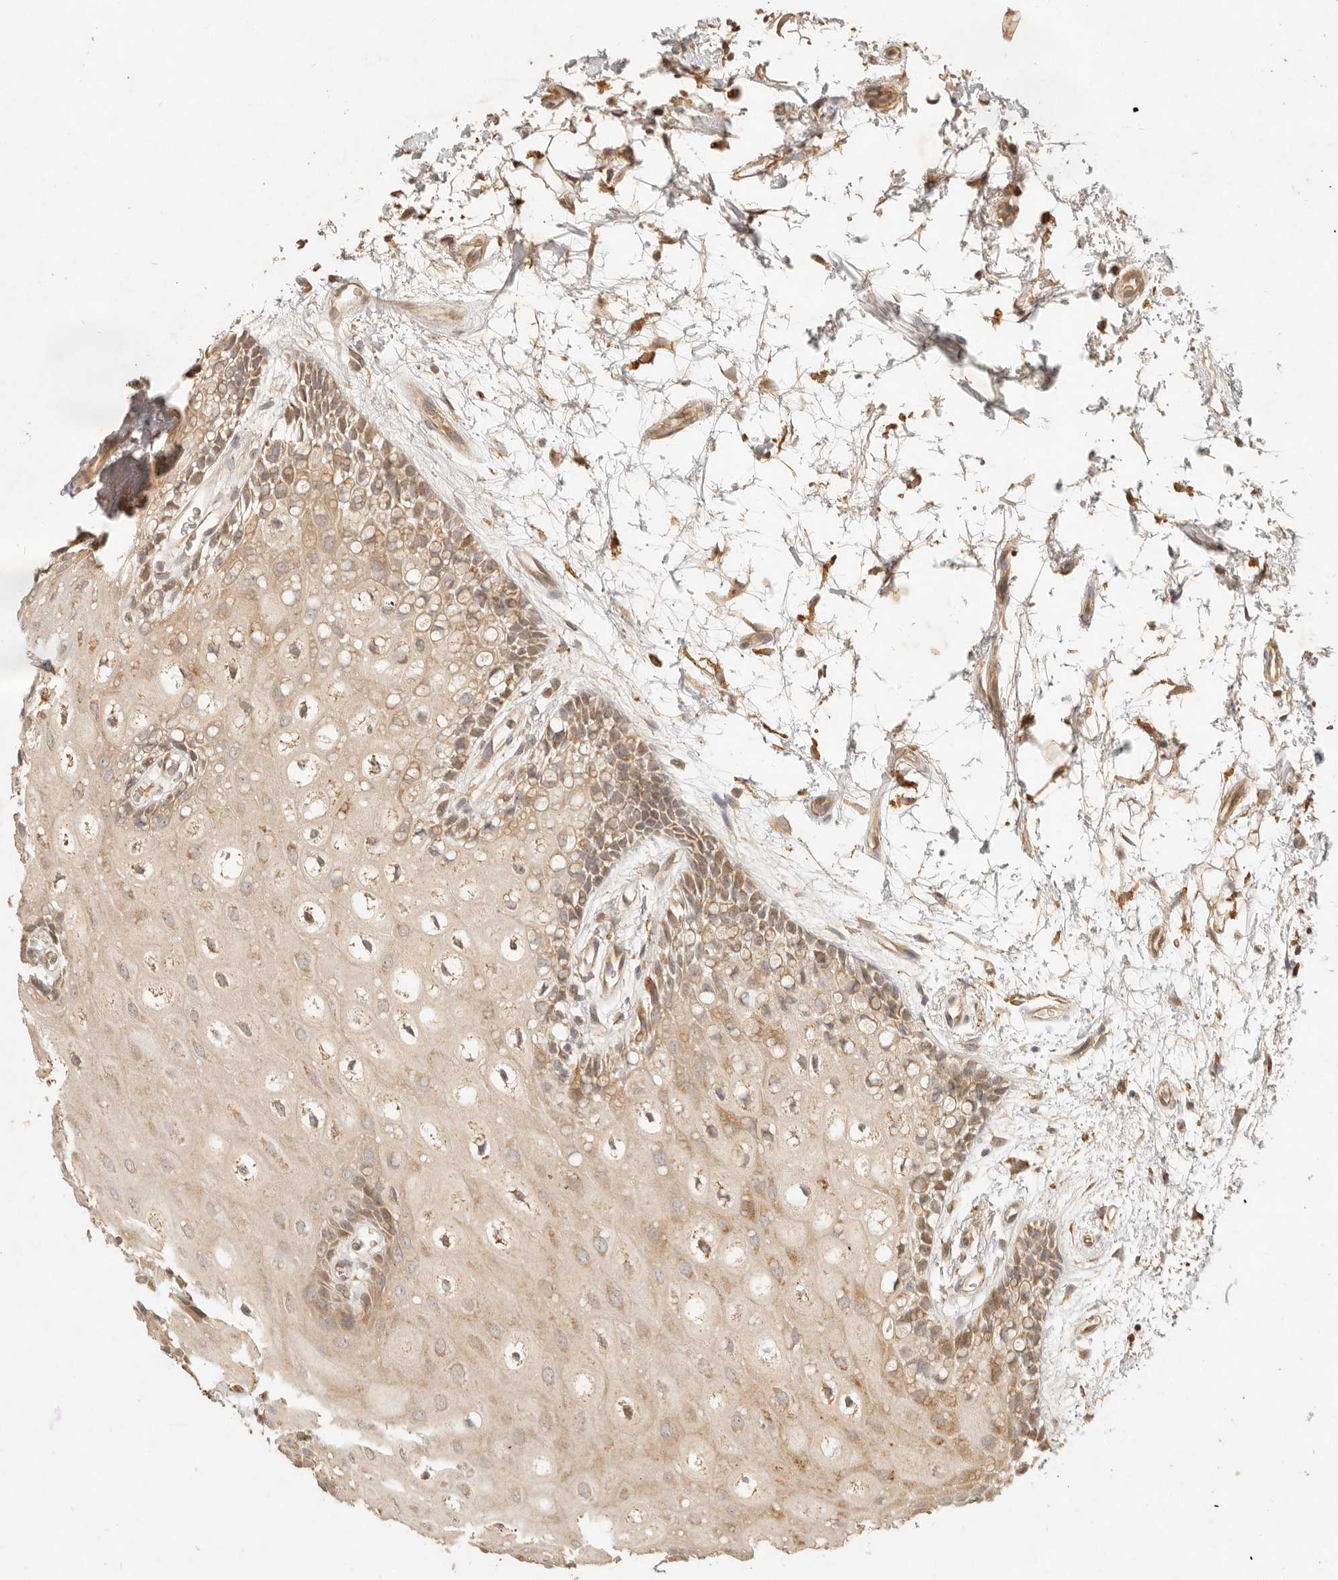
{"staining": {"intensity": "moderate", "quantity": "<25%", "location": "cytoplasmic/membranous"}, "tissue": "oral mucosa", "cell_type": "Squamous epithelial cells", "image_type": "normal", "snomed": [{"axis": "morphology", "description": "Normal tissue, NOS"}, {"axis": "topography", "description": "Skeletal muscle"}, {"axis": "topography", "description": "Oral tissue"}, {"axis": "topography", "description": "Peripheral nerve tissue"}], "caption": "An IHC image of unremarkable tissue is shown. Protein staining in brown labels moderate cytoplasmic/membranous positivity in oral mucosa within squamous epithelial cells.", "gene": "CLEC4C", "patient": {"sex": "female", "age": 84}}